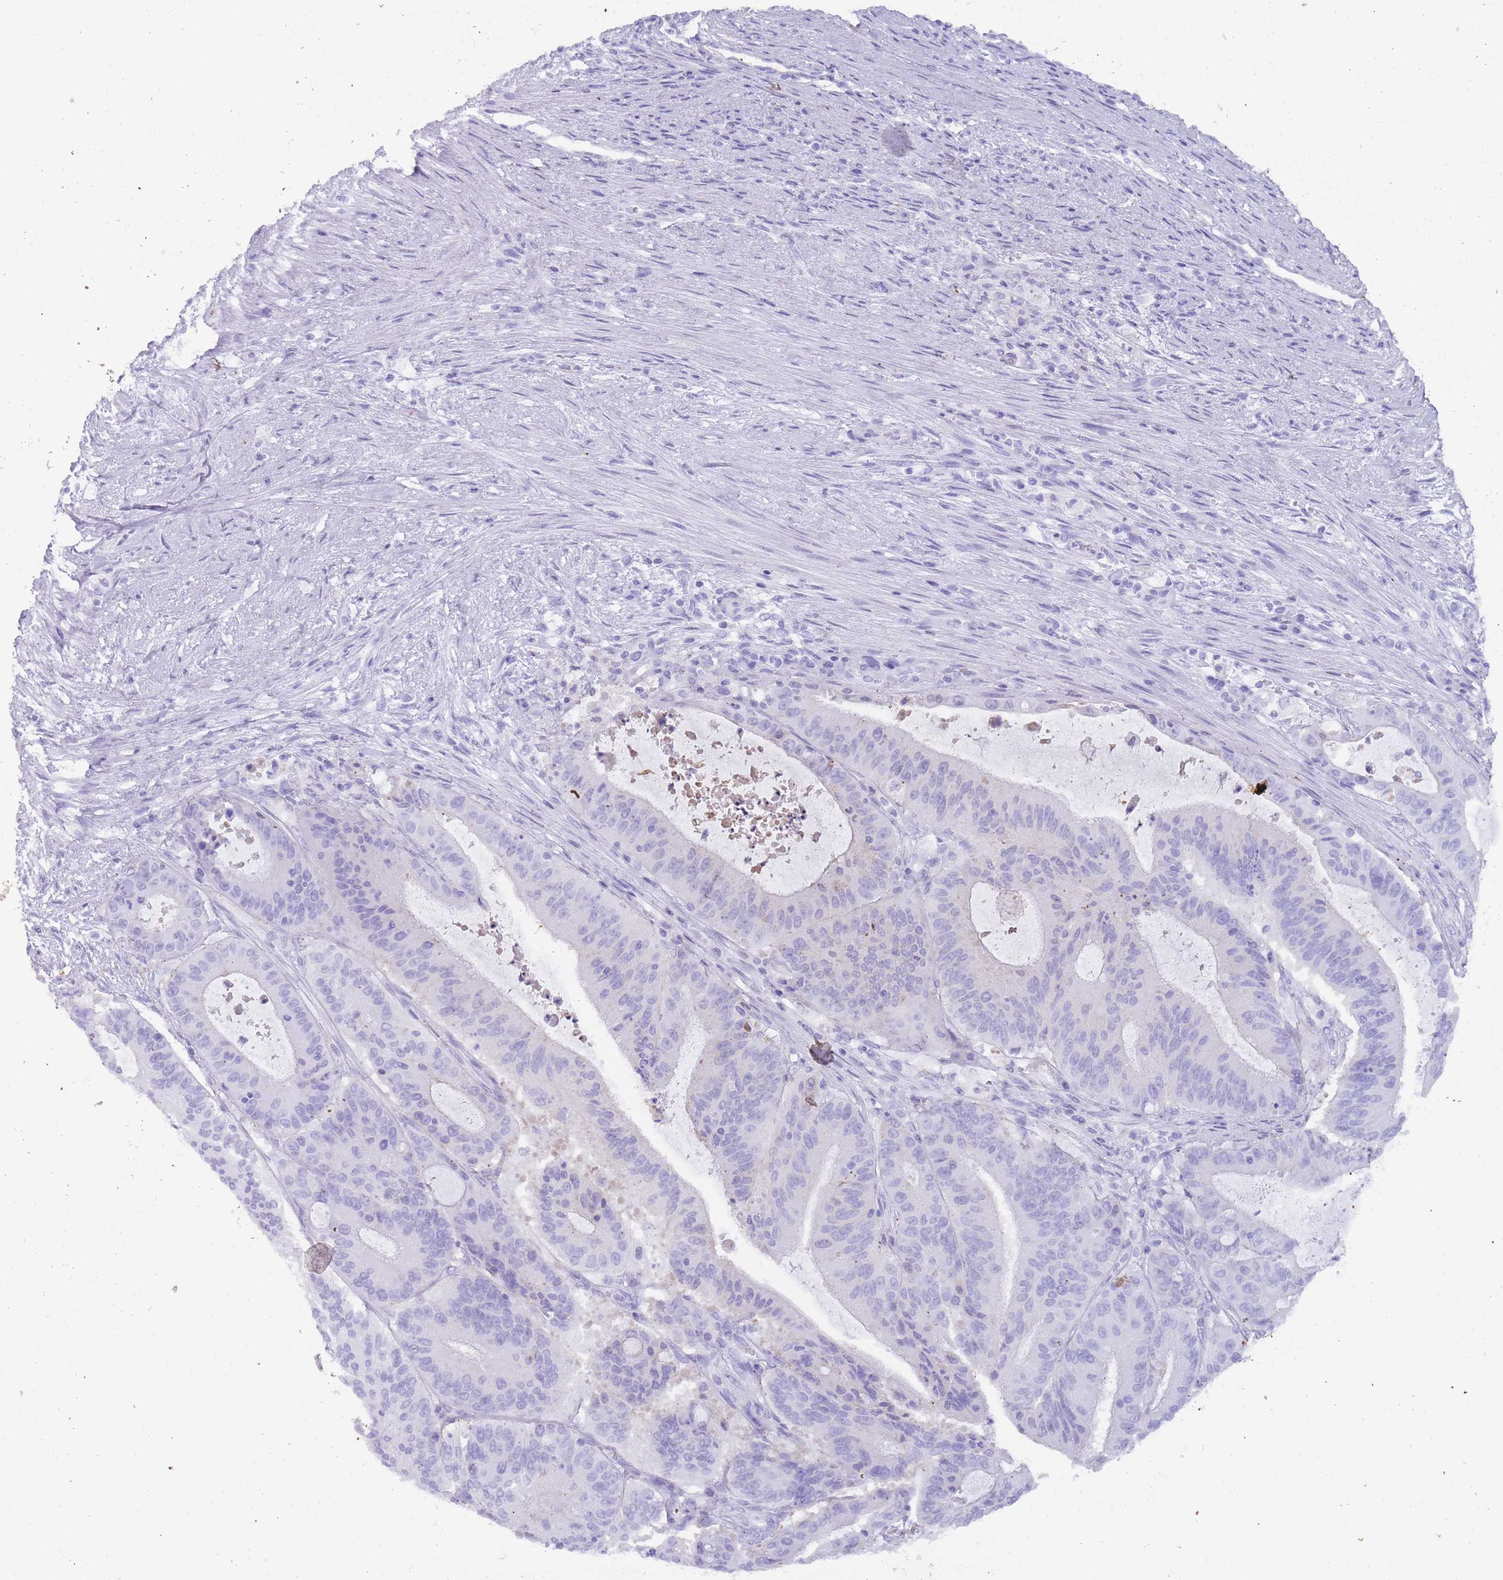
{"staining": {"intensity": "negative", "quantity": "none", "location": "none"}, "tissue": "liver cancer", "cell_type": "Tumor cells", "image_type": "cancer", "snomed": [{"axis": "morphology", "description": "Normal tissue, NOS"}, {"axis": "morphology", "description": "Cholangiocarcinoma"}, {"axis": "topography", "description": "Liver"}, {"axis": "topography", "description": "Peripheral nerve tissue"}], "caption": "The immunohistochemistry (IHC) micrograph has no significant staining in tumor cells of liver cancer tissue. (Immunohistochemistry (ihc), brightfield microscopy, high magnification).", "gene": "HDAC8", "patient": {"sex": "female", "age": 73}}